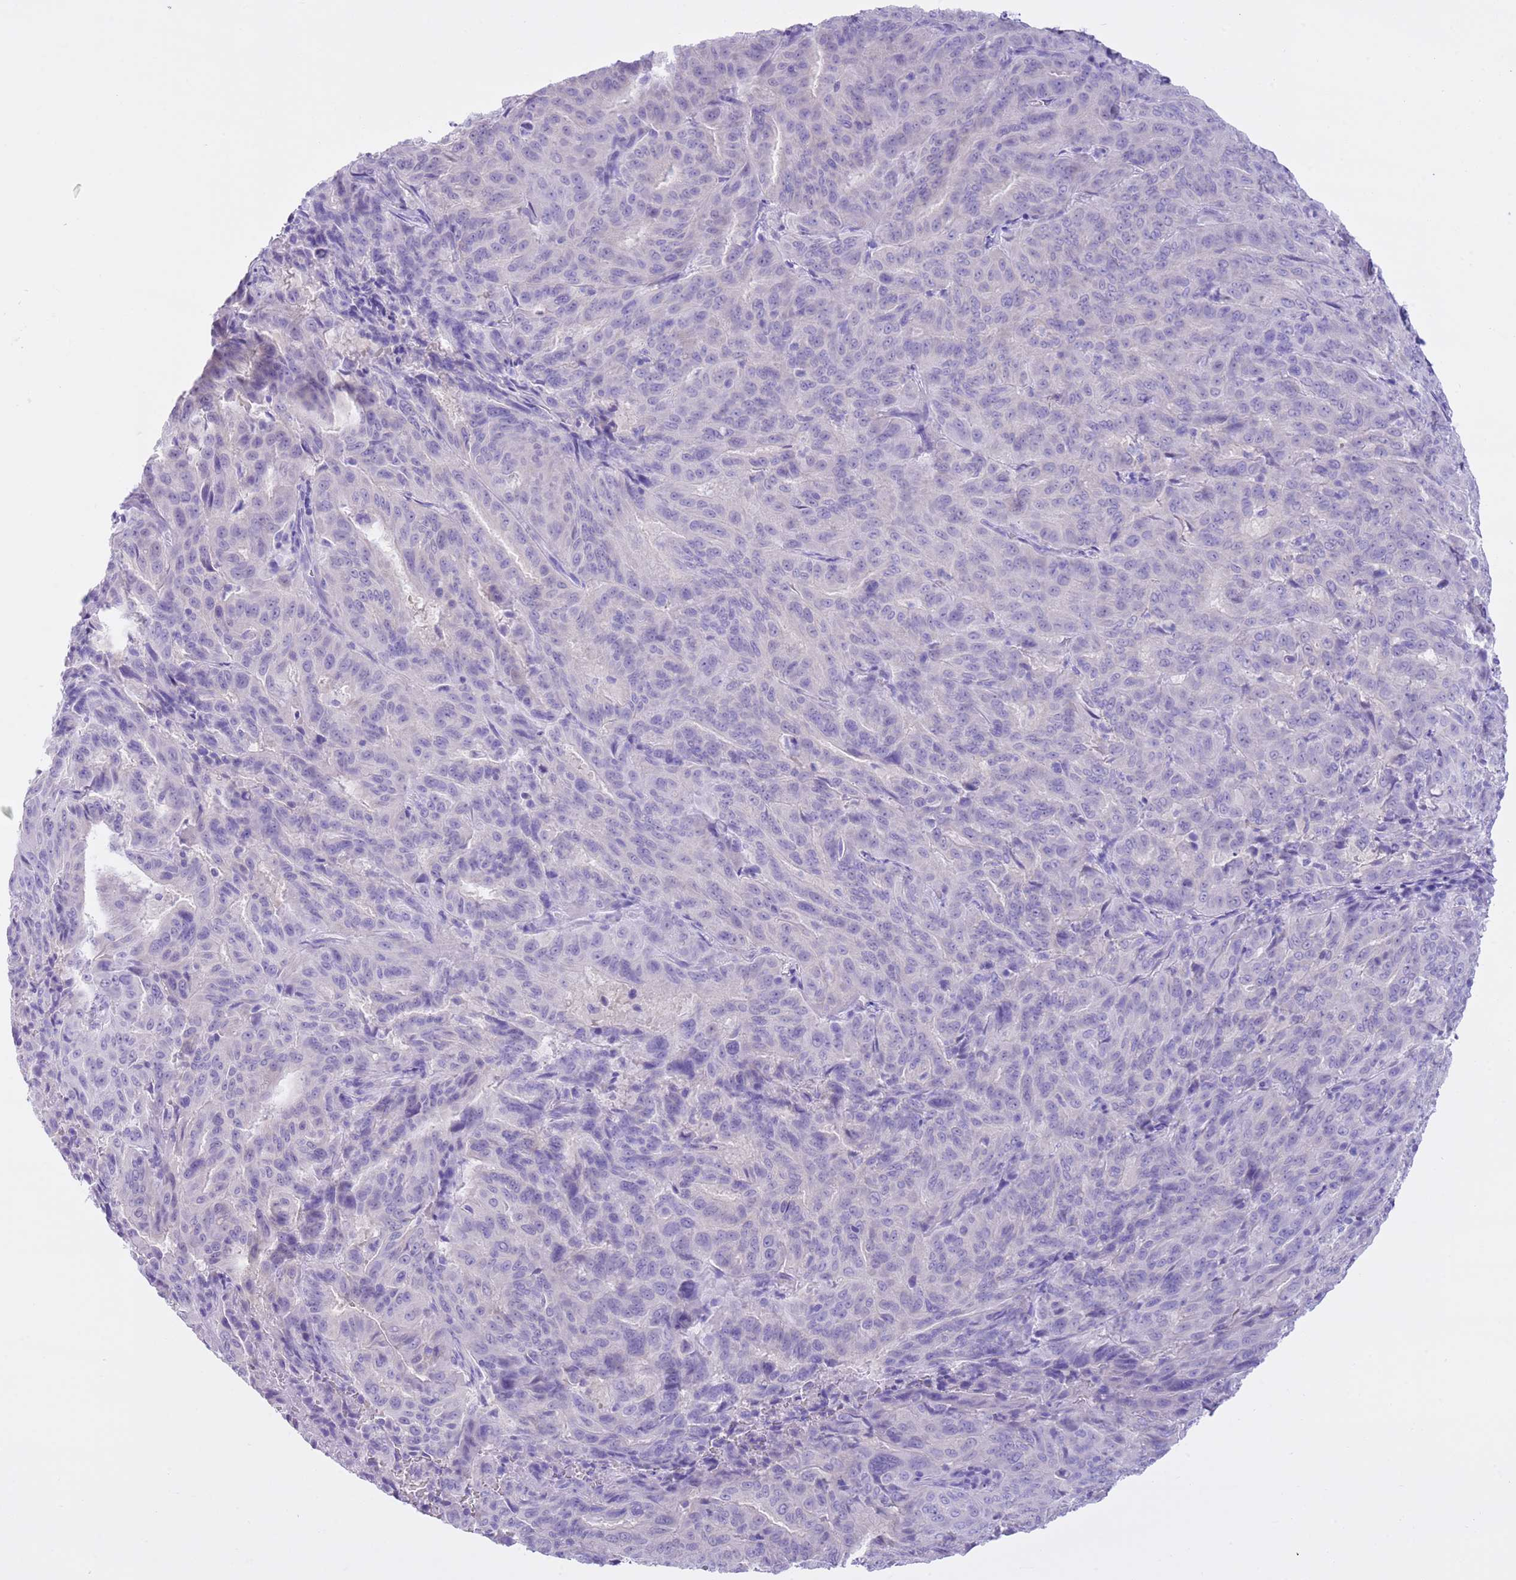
{"staining": {"intensity": "negative", "quantity": "none", "location": "none"}, "tissue": "pancreatic cancer", "cell_type": "Tumor cells", "image_type": "cancer", "snomed": [{"axis": "morphology", "description": "Adenocarcinoma, NOS"}, {"axis": "topography", "description": "Pancreas"}], "caption": "Immunohistochemistry image of pancreatic cancer stained for a protein (brown), which displays no expression in tumor cells. (Stains: DAB immunohistochemistry (IHC) with hematoxylin counter stain, Microscopy: brightfield microscopy at high magnification).", "gene": "TMEM185B", "patient": {"sex": "male", "age": 63}}